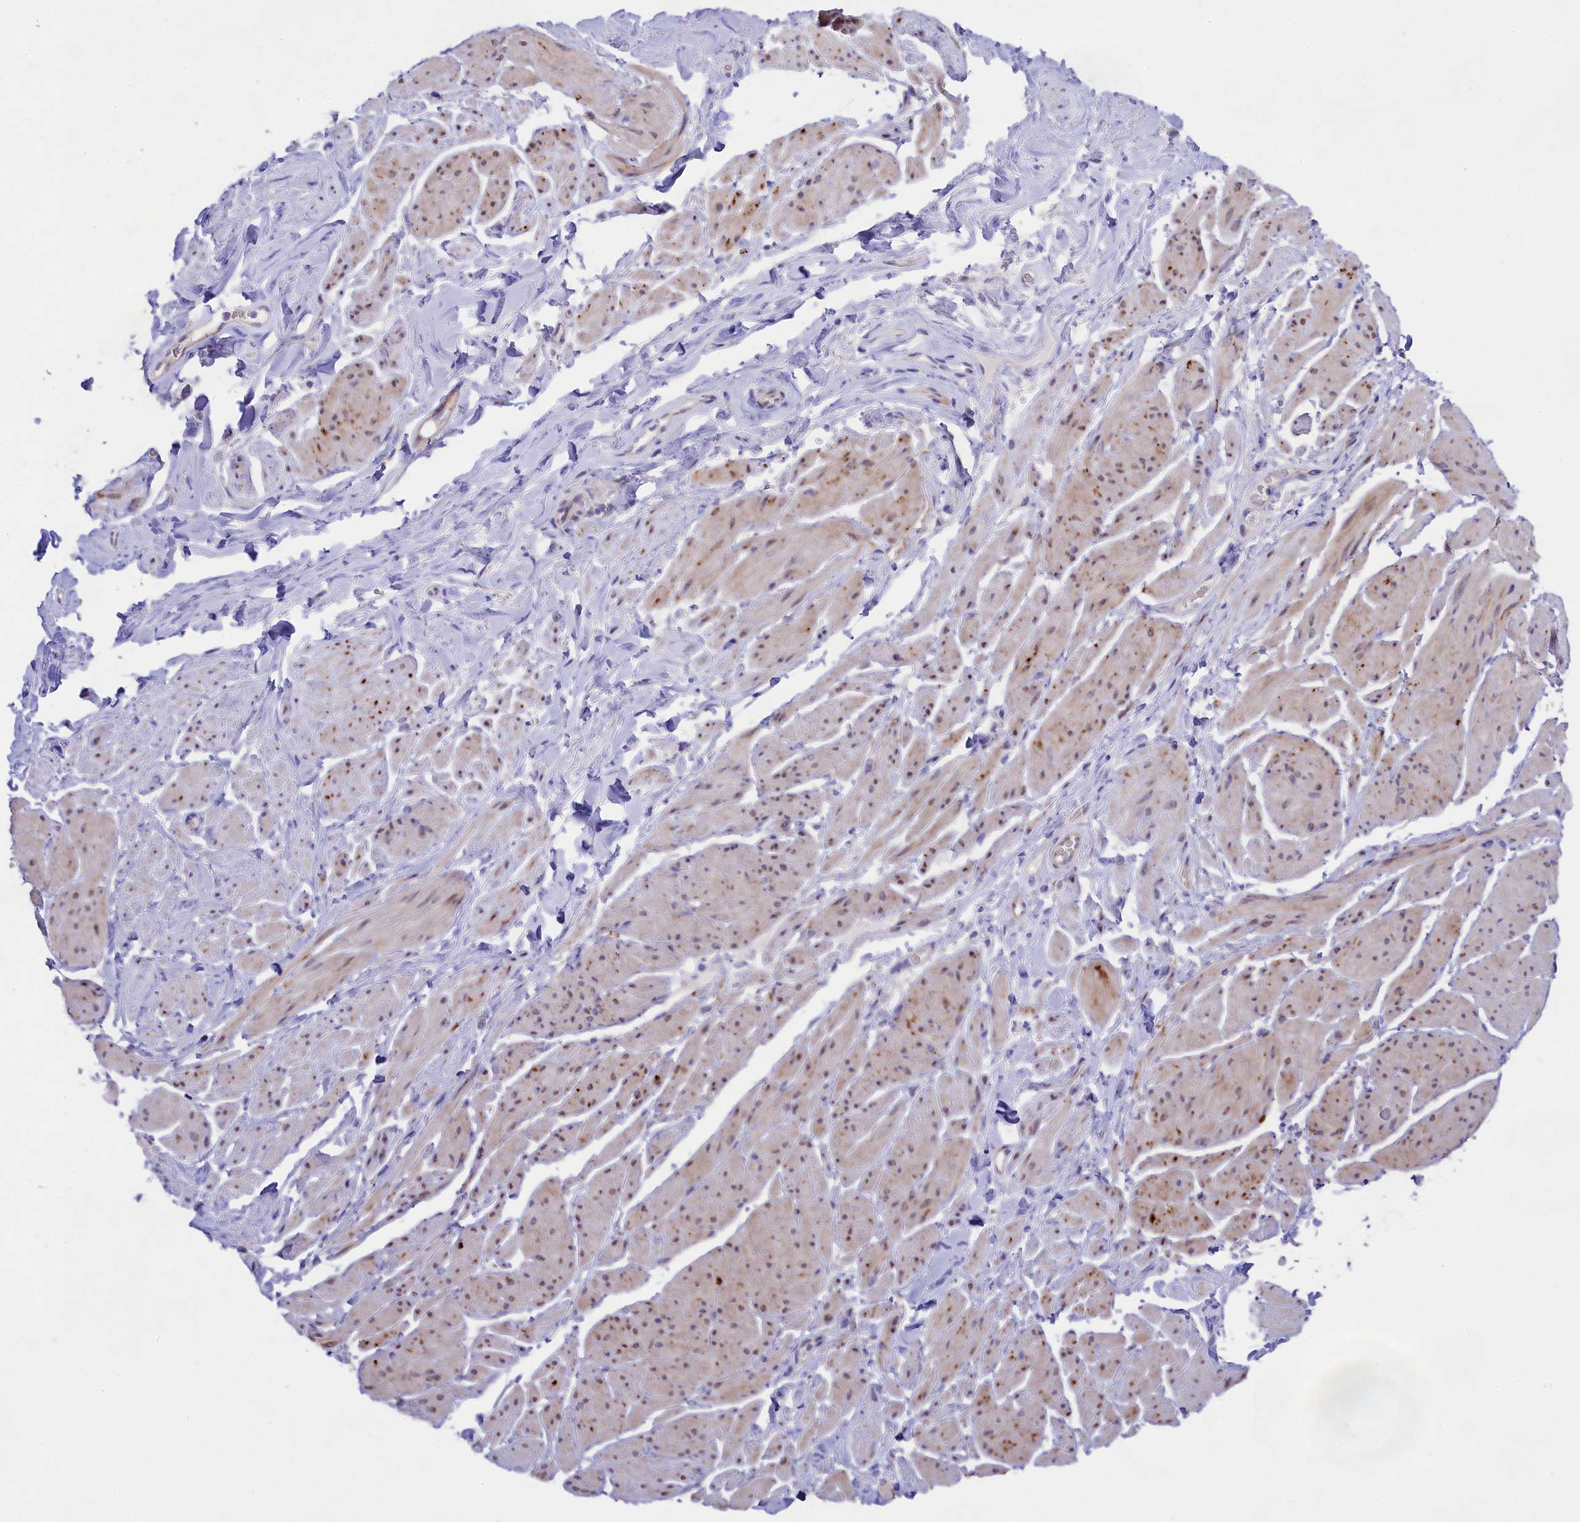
{"staining": {"intensity": "moderate", "quantity": "<25%", "location": "cytoplasmic/membranous"}, "tissue": "smooth muscle", "cell_type": "Smooth muscle cells", "image_type": "normal", "snomed": [{"axis": "morphology", "description": "Normal tissue, NOS"}, {"axis": "topography", "description": "Smooth muscle"}, {"axis": "topography", "description": "Peripheral nerve tissue"}], "caption": "Approximately <25% of smooth muscle cells in normal smooth muscle show moderate cytoplasmic/membranous protein expression as visualized by brown immunohistochemical staining.", "gene": "PPP1R13L", "patient": {"sex": "male", "age": 69}}